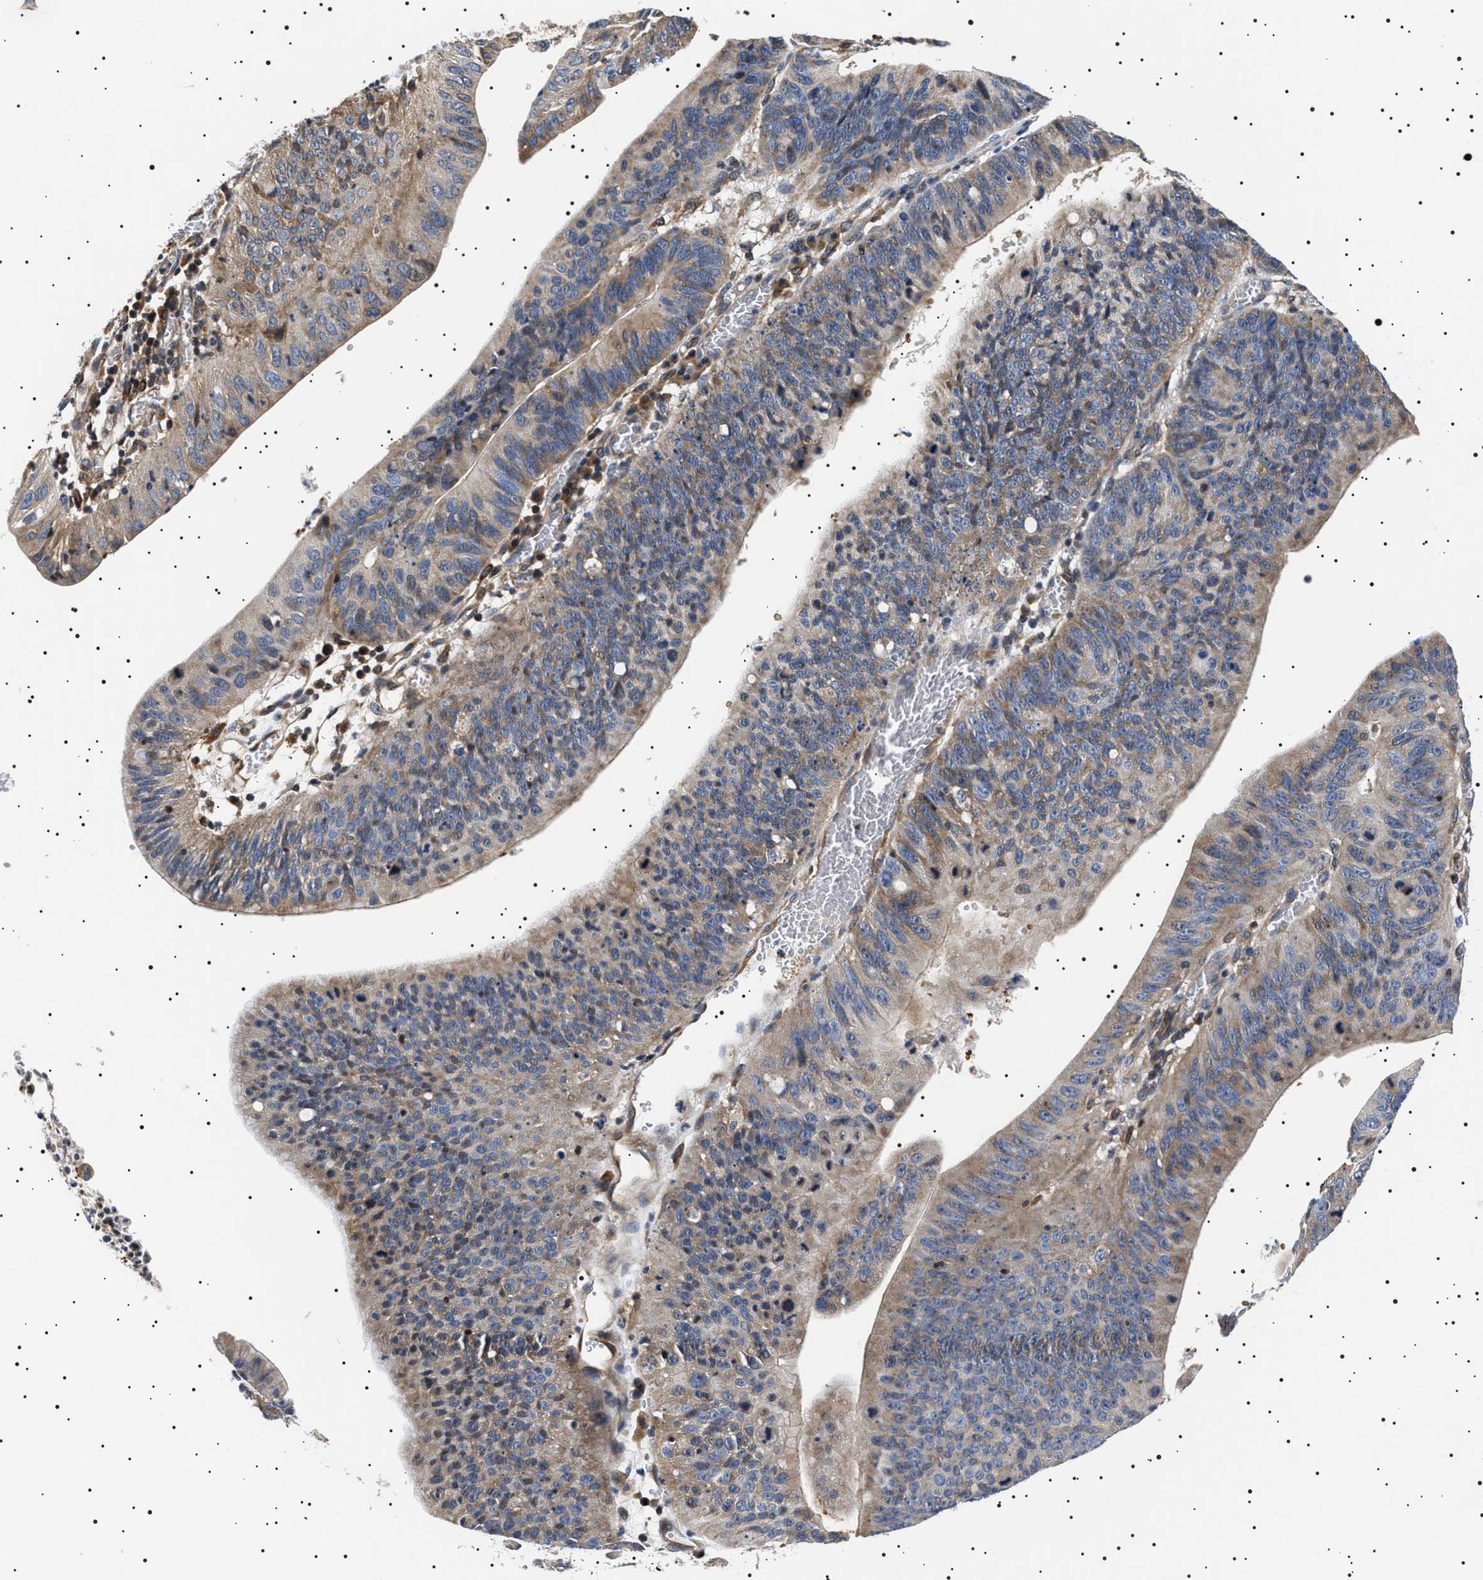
{"staining": {"intensity": "weak", "quantity": ">75%", "location": "cytoplasmic/membranous,nuclear"}, "tissue": "stomach cancer", "cell_type": "Tumor cells", "image_type": "cancer", "snomed": [{"axis": "morphology", "description": "Adenocarcinoma, NOS"}, {"axis": "topography", "description": "Stomach"}], "caption": "Human adenocarcinoma (stomach) stained for a protein (brown) exhibits weak cytoplasmic/membranous and nuclear positive staining in about >75% of tumor cells.", "gene": "SLC4A7", "patient": {"sex": "male", "age": 59}}